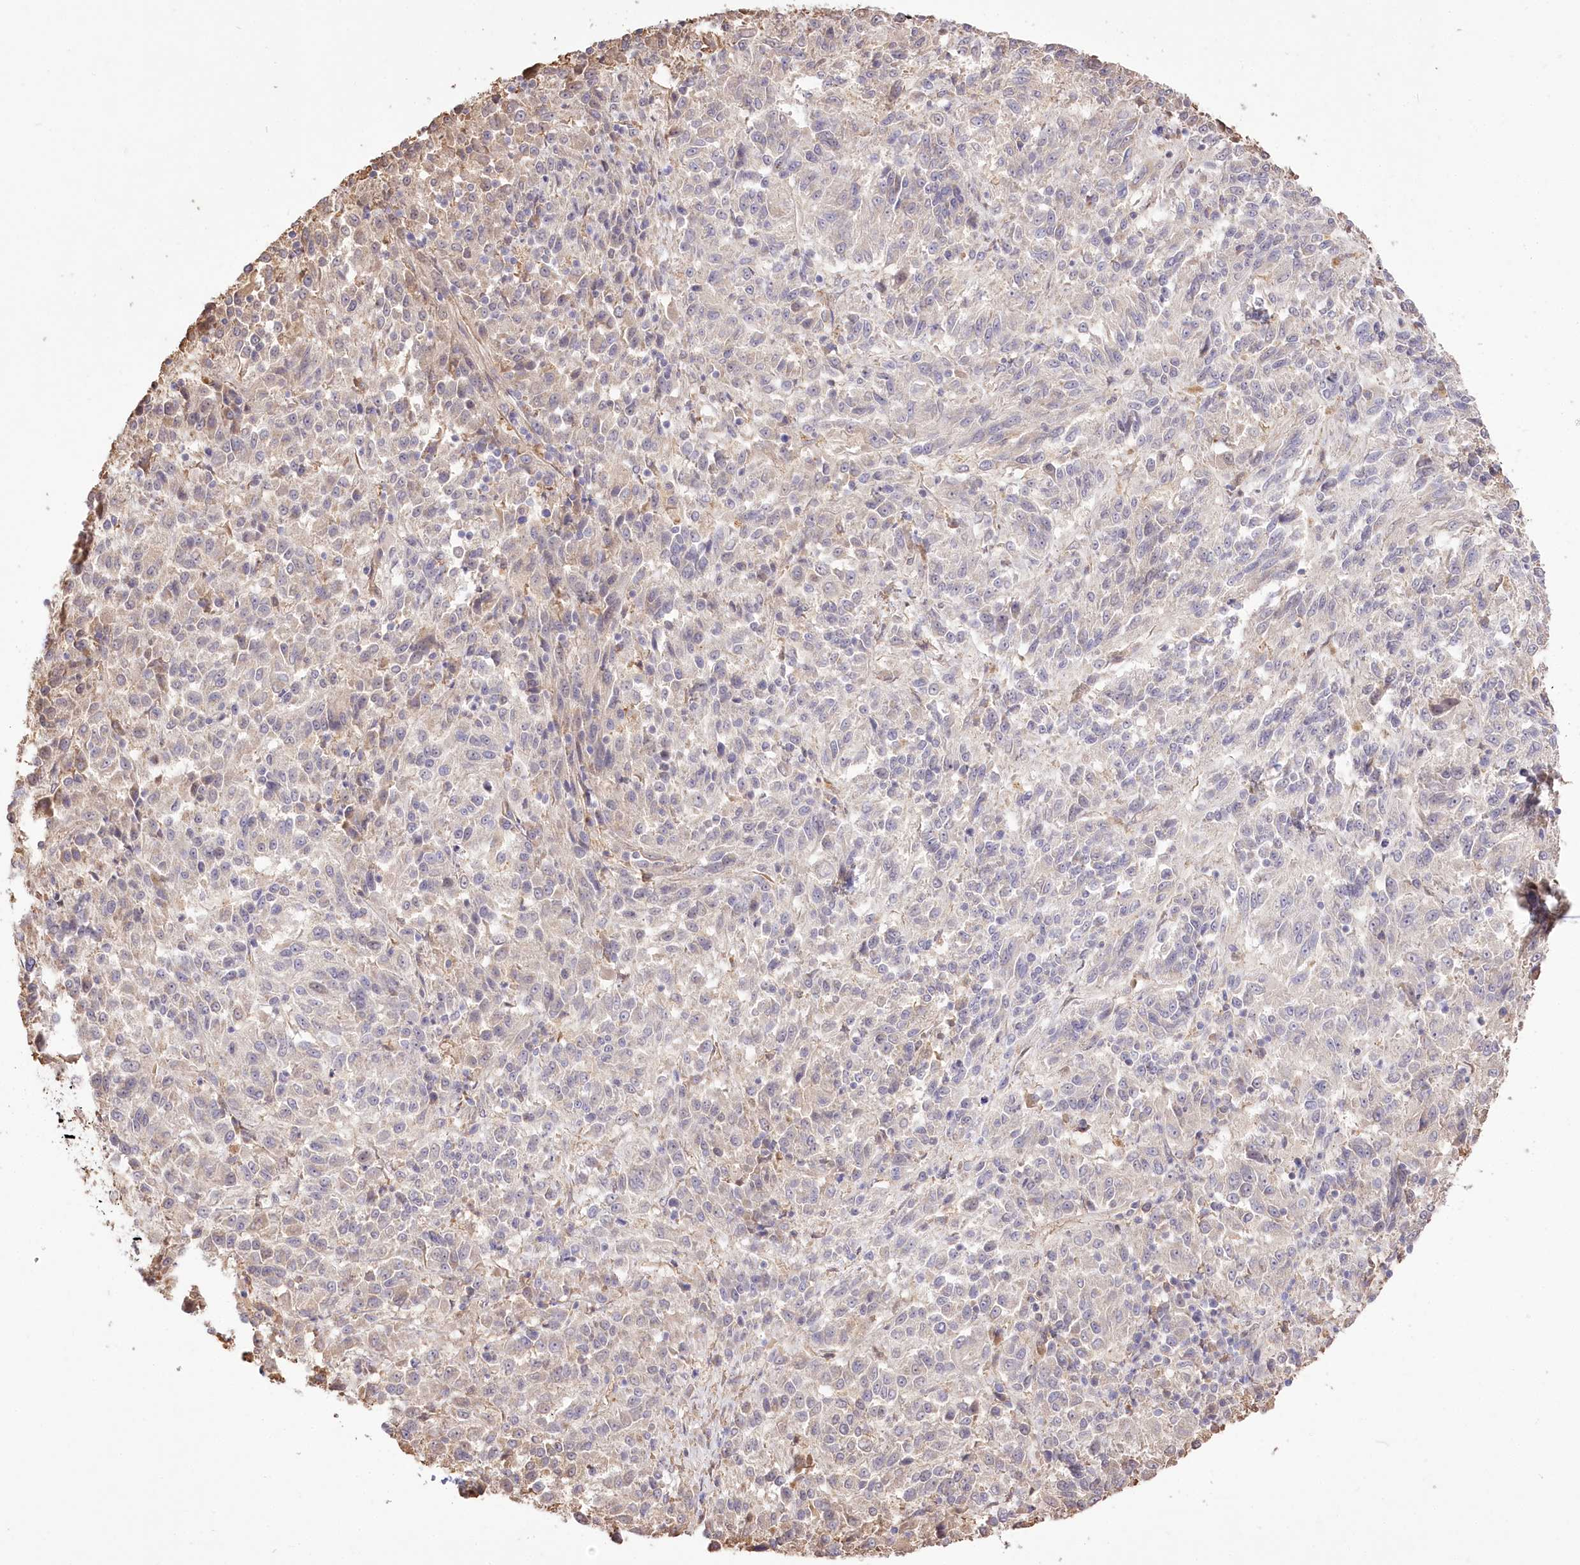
{"staining": {"intensity": "negative", "quantity": "none", "location": "none"}, "tissue": "melanoma", "cell_type": "Tumor cells", "image_type": "cancer", "snomed": [{"axis": "morphology", "description": "Malignant melanoma, Metastatic site"}, {"axis": "topography", "description": "Lung"}], "caption": "An immunohistochemistry image of malignant melanoma (metastatic site) is shown. There is no staining in tumor cells of malignant melanoma (metastatic site).", "gene": "R3HDM2", "patient": {"sex": "male", "age": 64}}